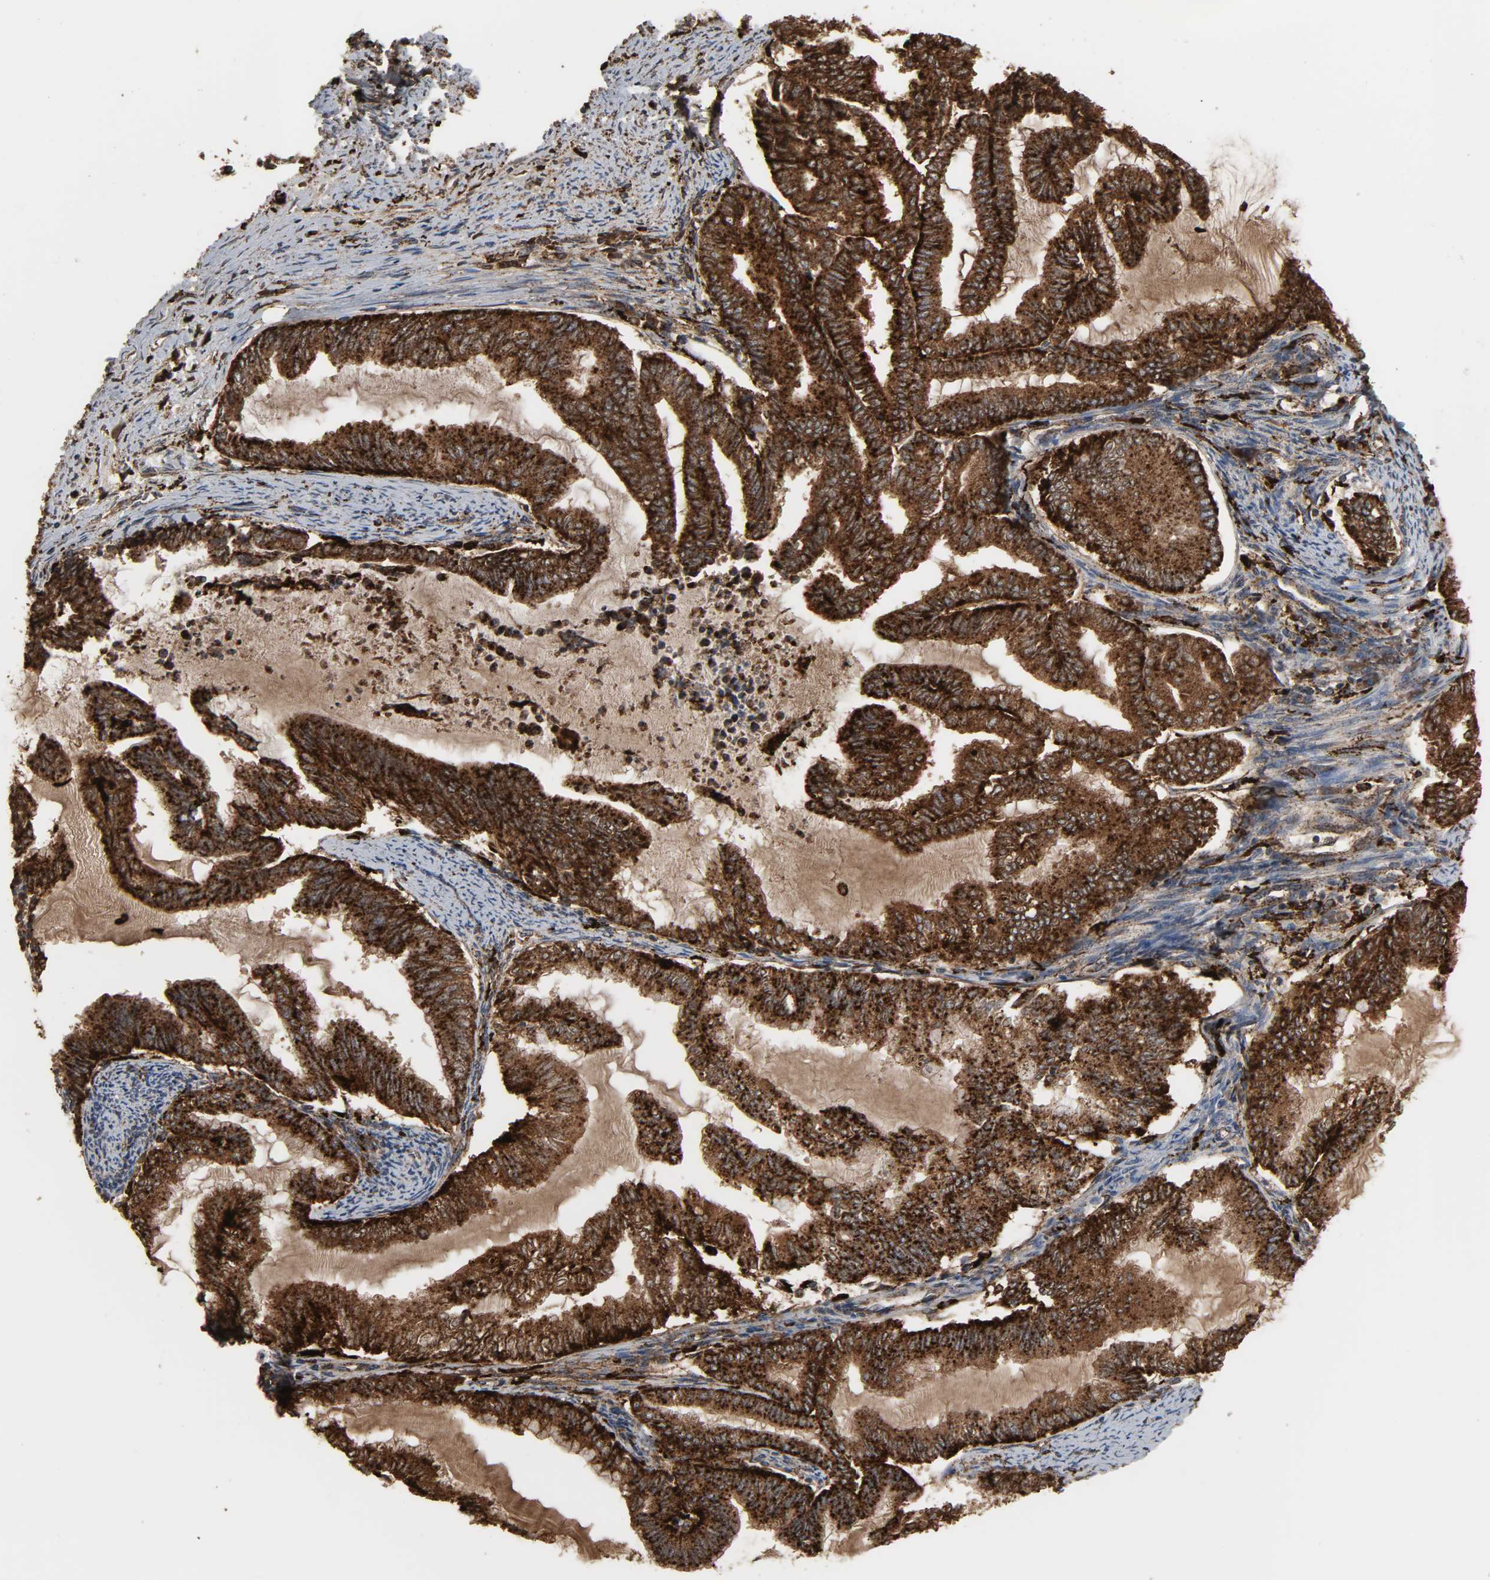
{"staining": {"intensity": "strong", "quantity": ">75%", "location": "cytoplasmic/membranous"}, "tissue": "endometrial cancer", "cell_type": "Tumor cells", "image_type": "cancer", "snomed": [{"axis": "morphology", "description": "Adenocarcinoma, NOS"}, {"axis": "topography", "description": "Endometrium"}], "caption": "Brown immunohistochemical staining in human endometrial cancer (adenocarcinoma) shows strong cytoplasmic/membranous expression in about >75% of tumor cells.", "gene": "PSAP", "patient": {"sex": "female", "age": 79}}